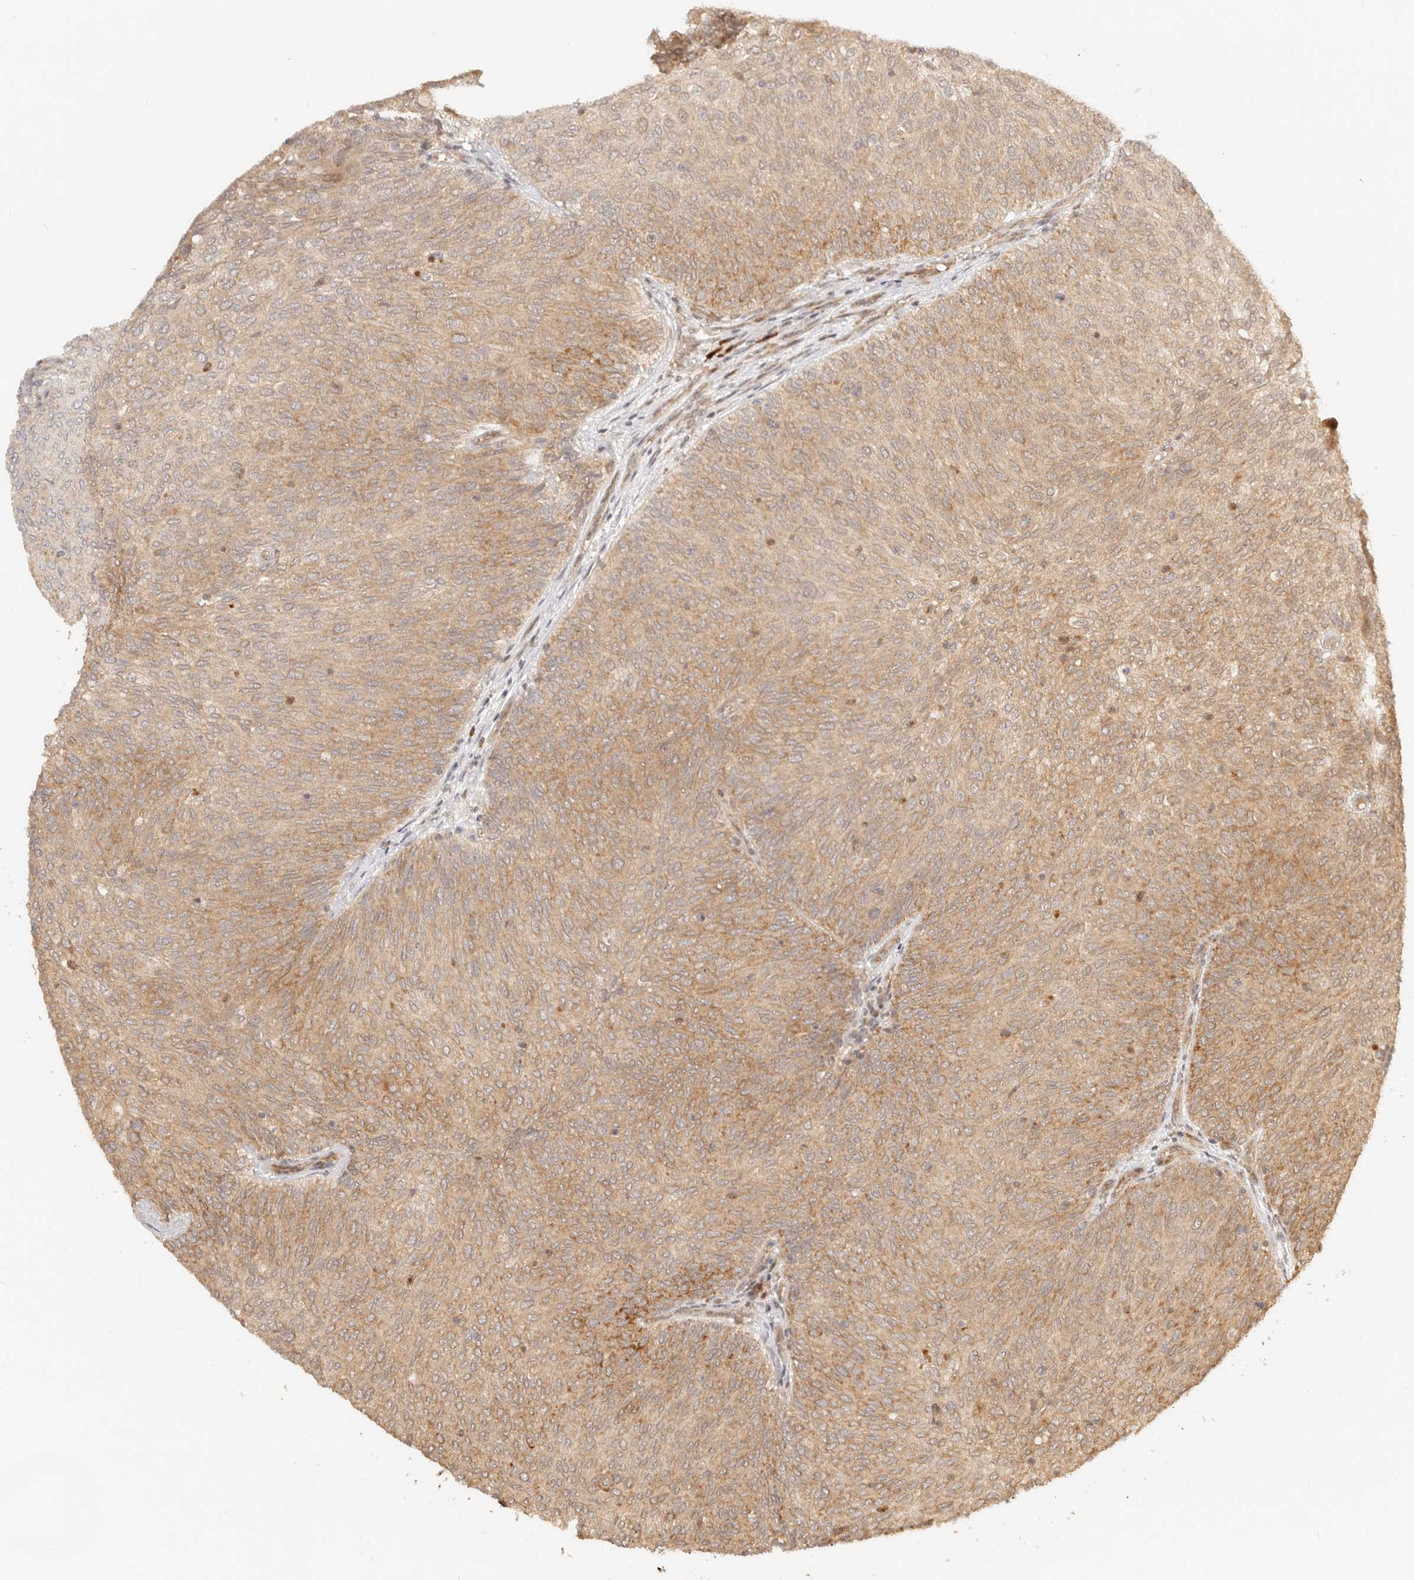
{"staining": {"intensity": "moderate", "quantity": "25%-75%", "location": "cytoplasmic/membranous"}, "tissue": "urothelial cancer", "cell_type": "Tumor cells", "image_type": "cancer", "snomed": [{"axis": "morphology", "description": "Urothelial carcinoma, Low grade"}, {"axis": "topography", "description": "Urinary bladder"}], "caption": "A brown stain highlights moderate cytoplasmic/membranous expression of a protein in human urothelial carcinoma (low-grade) tumor cells. Using DAB (brown) and hematoxylin (blue) stains, captured at high magnification using brightfield microscopy.", "gene": "BAALC", "patient": {"sex": "female", "age": 79}}